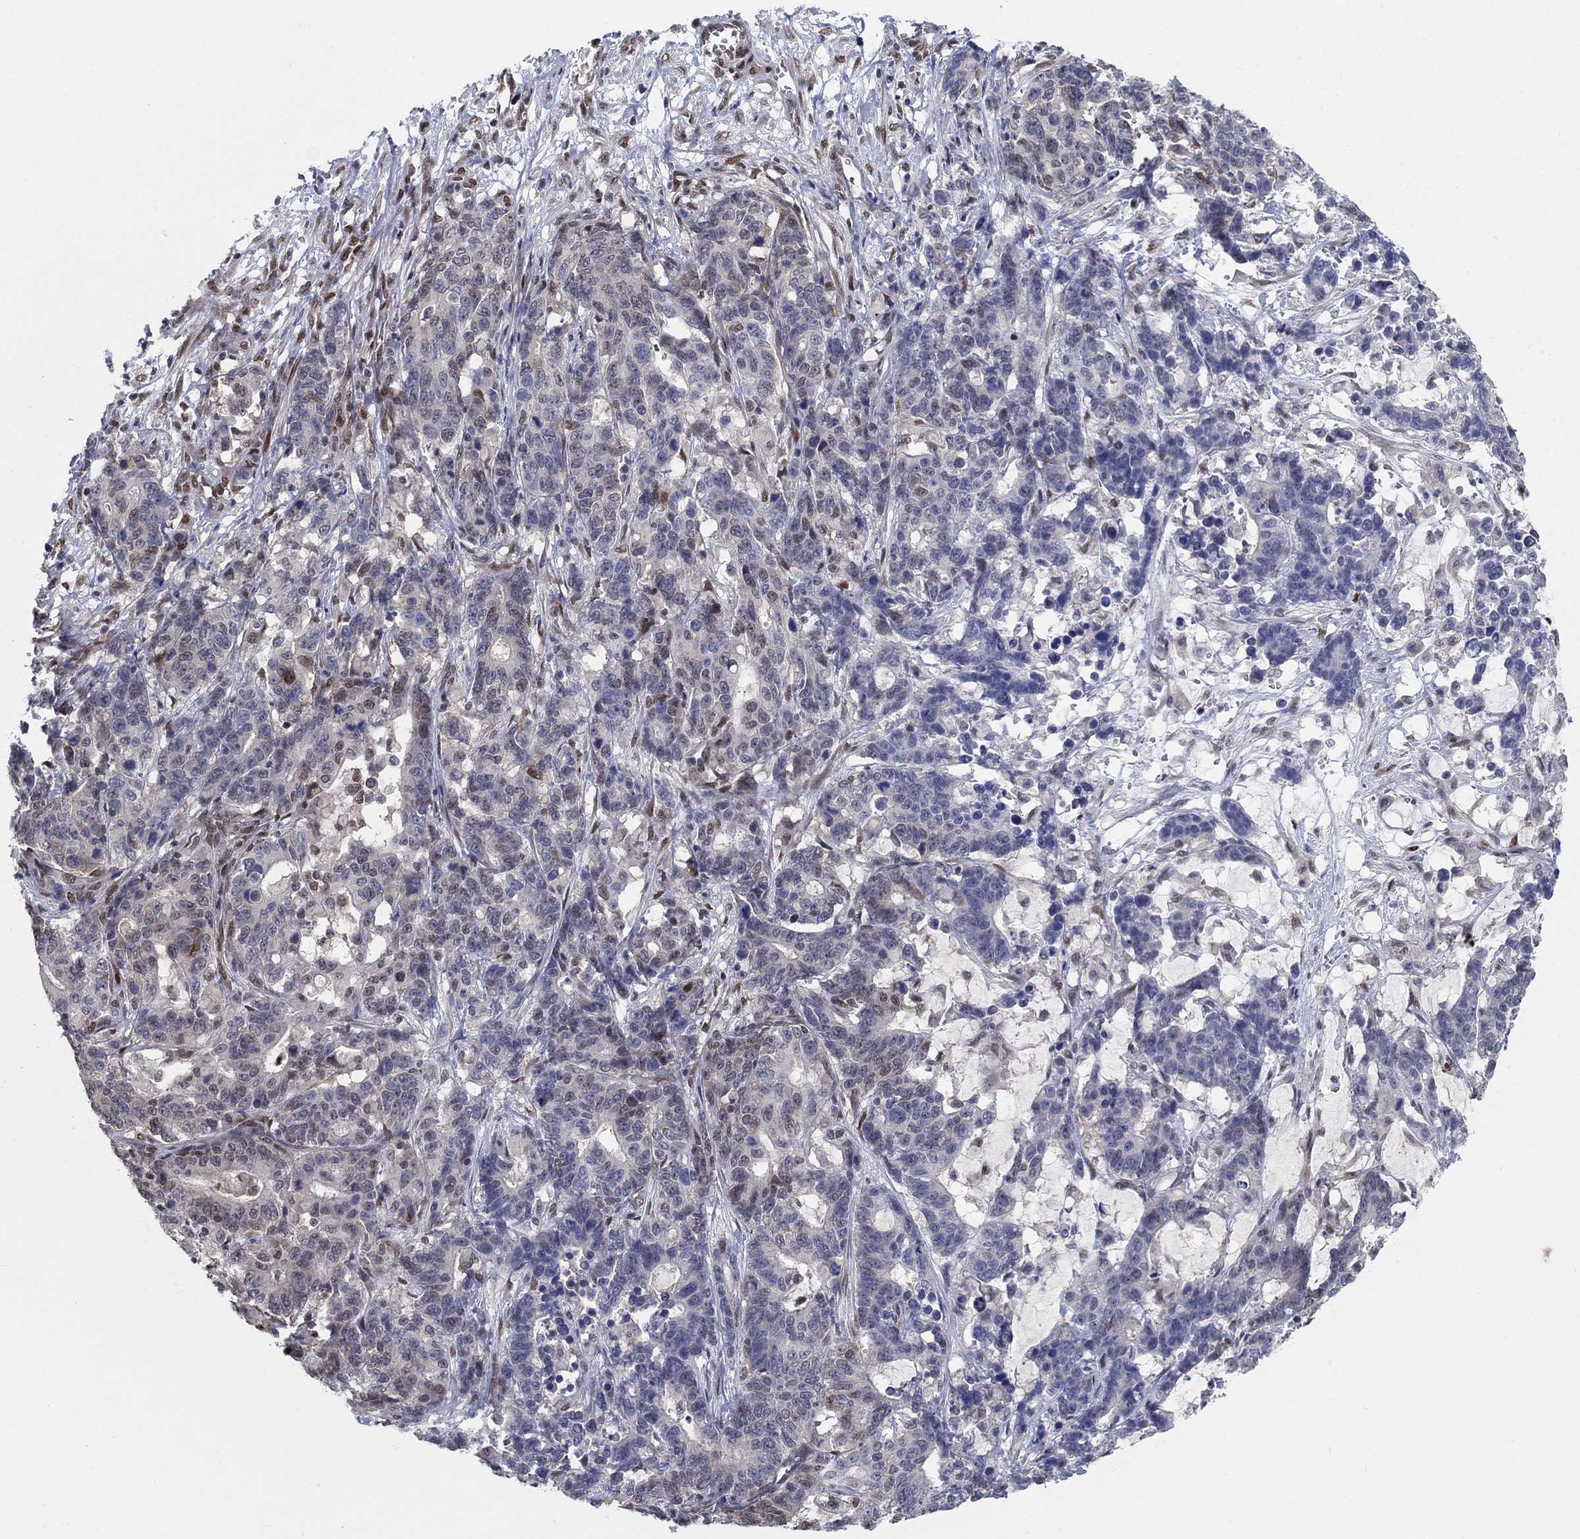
{"staining": {"intensity": "weak", "quantity": "<25%", "location": "nuclear"}, "tissue": "stomach cancer", "cell_type": "Tumor cells", "image_type": "cancer", "snomed": [{"axis": "morphology", "description": "Normal tissue, NOS"}, {"axis": "morphology", "description": "Adenocarcinoma, NOS"}, {"axis": "topography", "description": "Stomach"}], "caption": "DAB immunohistochemical staining of human stomach adenocarcinoma demonstrates no significant expression in tumor cells.", "gene": "CENPE", "patient": {"sex": "female", "age": 64}}